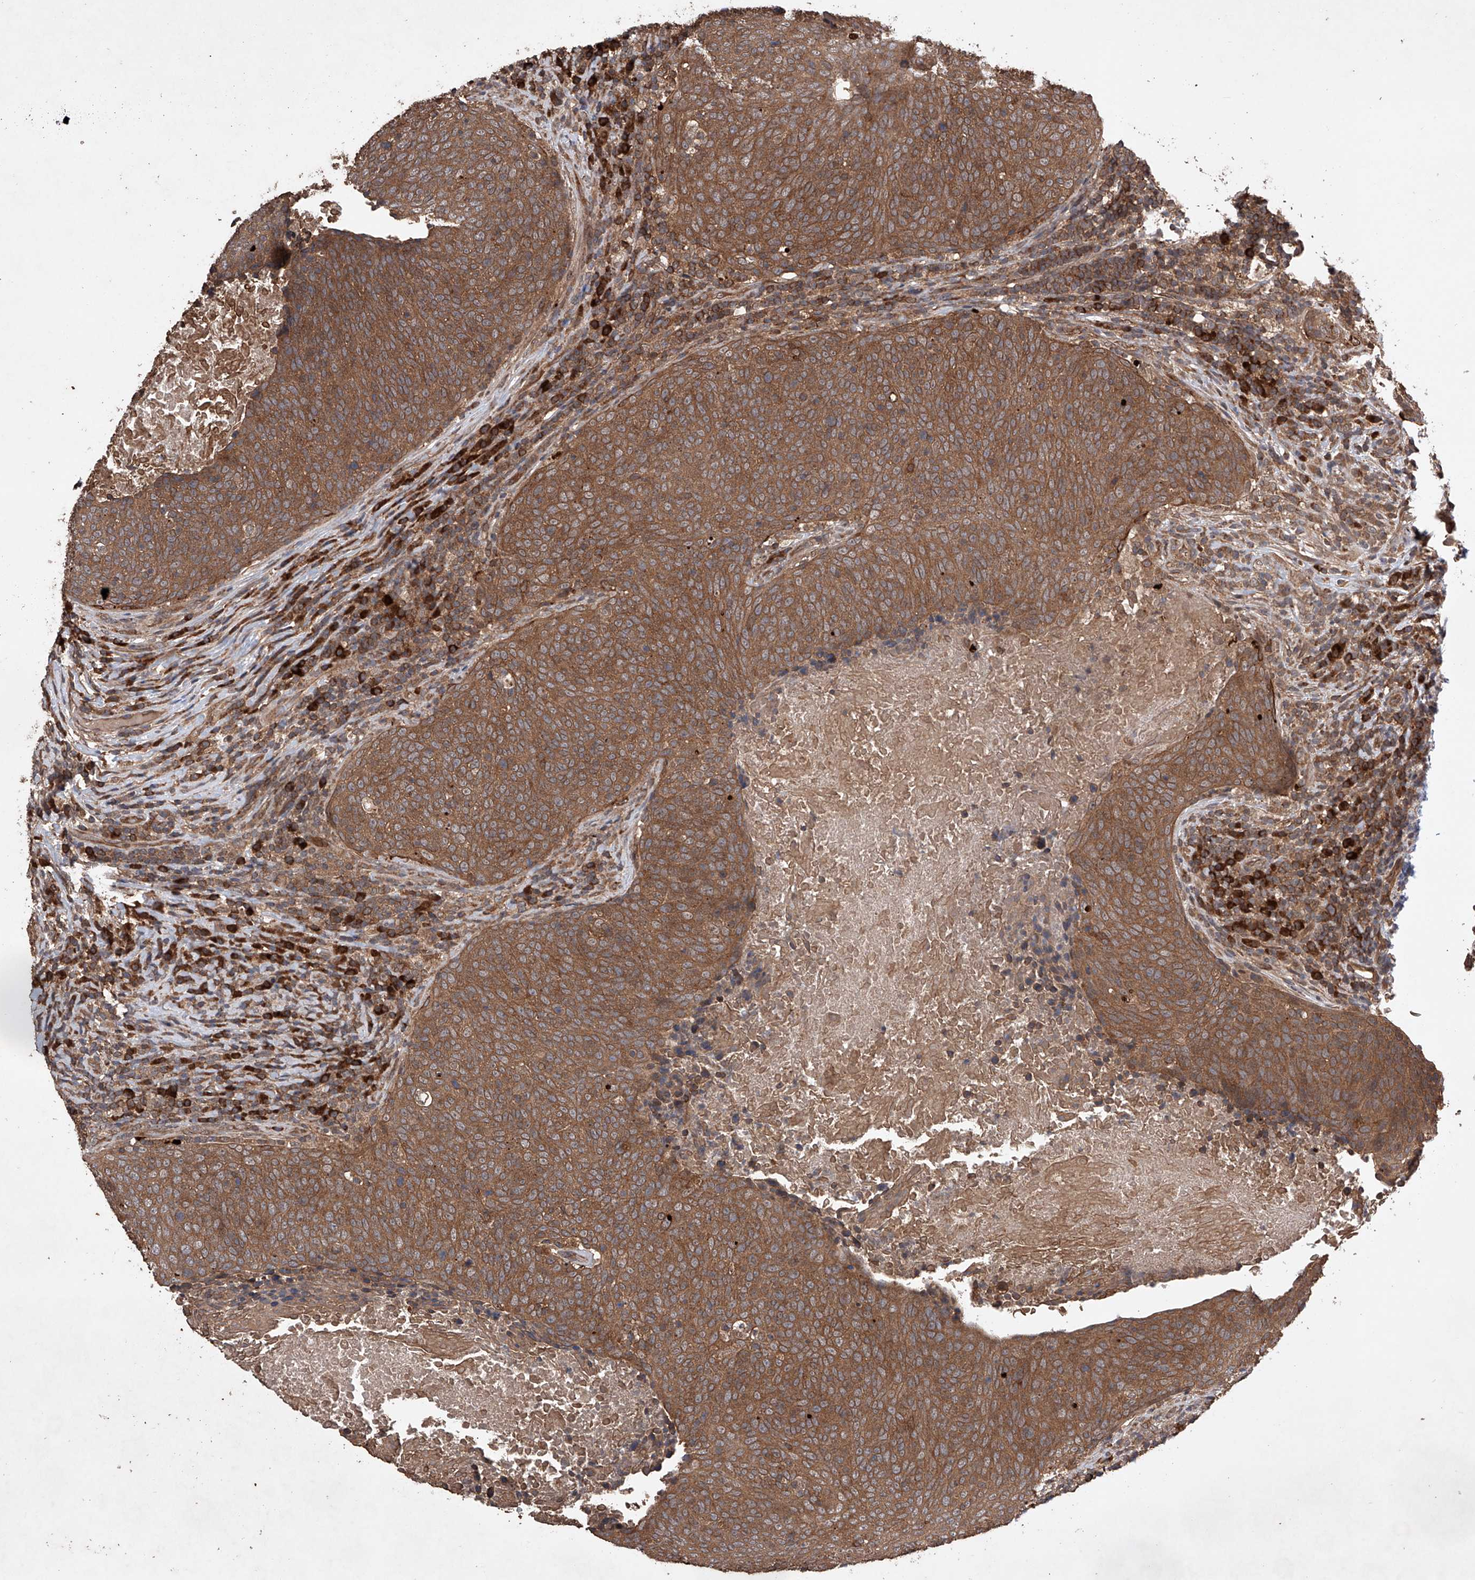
{"staining": {"intensity": "strong", "quantity": ">75%", "location": "cytoplasmic/membranous"}, "tissue": "head and neck cancer", "cell_type": "Tumor cells", "image_type": "cancer", "snomed": [{"axis": "morphology", "description": "Squamous cell carcinoma, NOS"}, {"axis": "morphology", "description": "Squamous cell carcinoma, metastatic, NOS"}, {"axis": "topography", "description": "Lymph node"}, {"axis": "topography", "description": "Head-Neck"}], "caption": "Head and neck cancer stained with immunohistochemistry (IHC) shows strong cytoplasmic/membranous positivity in approximately >75% of tumor cells. (Stains: DAB (3,3'-diaminobenzidine) in brown, nuclei in blue, Microscopy: brightfield microscopy at high magnification).", "gene": "LURAP1", "patient": {"sex": "male", "age": 62}}